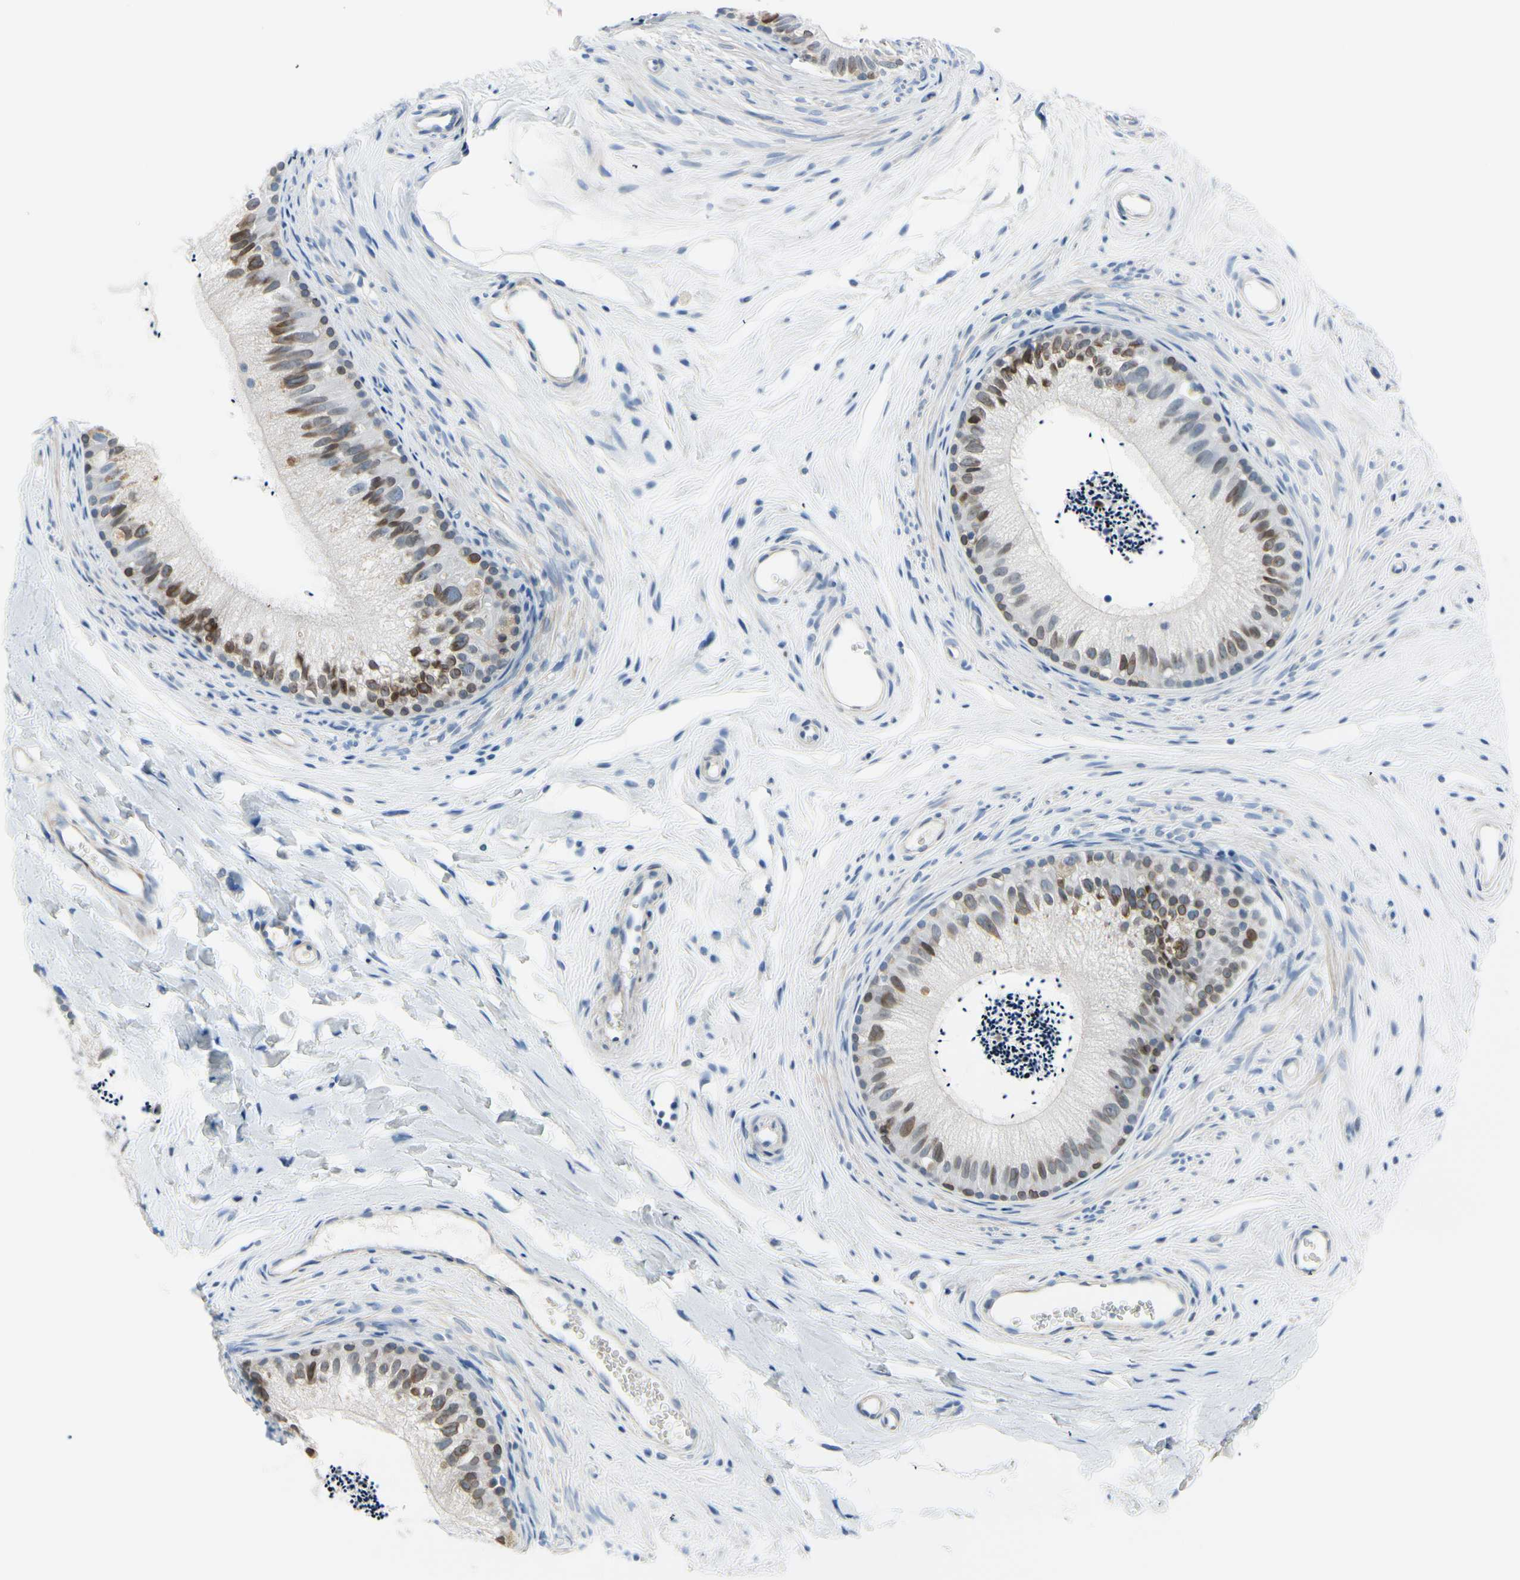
{"staining": {"intensity": "moderate", "quantity": ">75%", "location": "nuclear"}, "tissue": "epididymis", "cell_type": "Glandular cells", "image_type": "normal", "snomed": [{"axis": "morphology", "description": "Normal tissue, NOS"}, {"axis": "topography", "description": "Epididymis"}], "caption": "Immunohistochemical staining of normal human epididymis demonstrates >75% levels of moderate nuclear protein staining in about >75% of glandular cells. Nuclei are stained in blue.", "gene": "FCER2", "patient": {"sex": "male", "age": 56}}